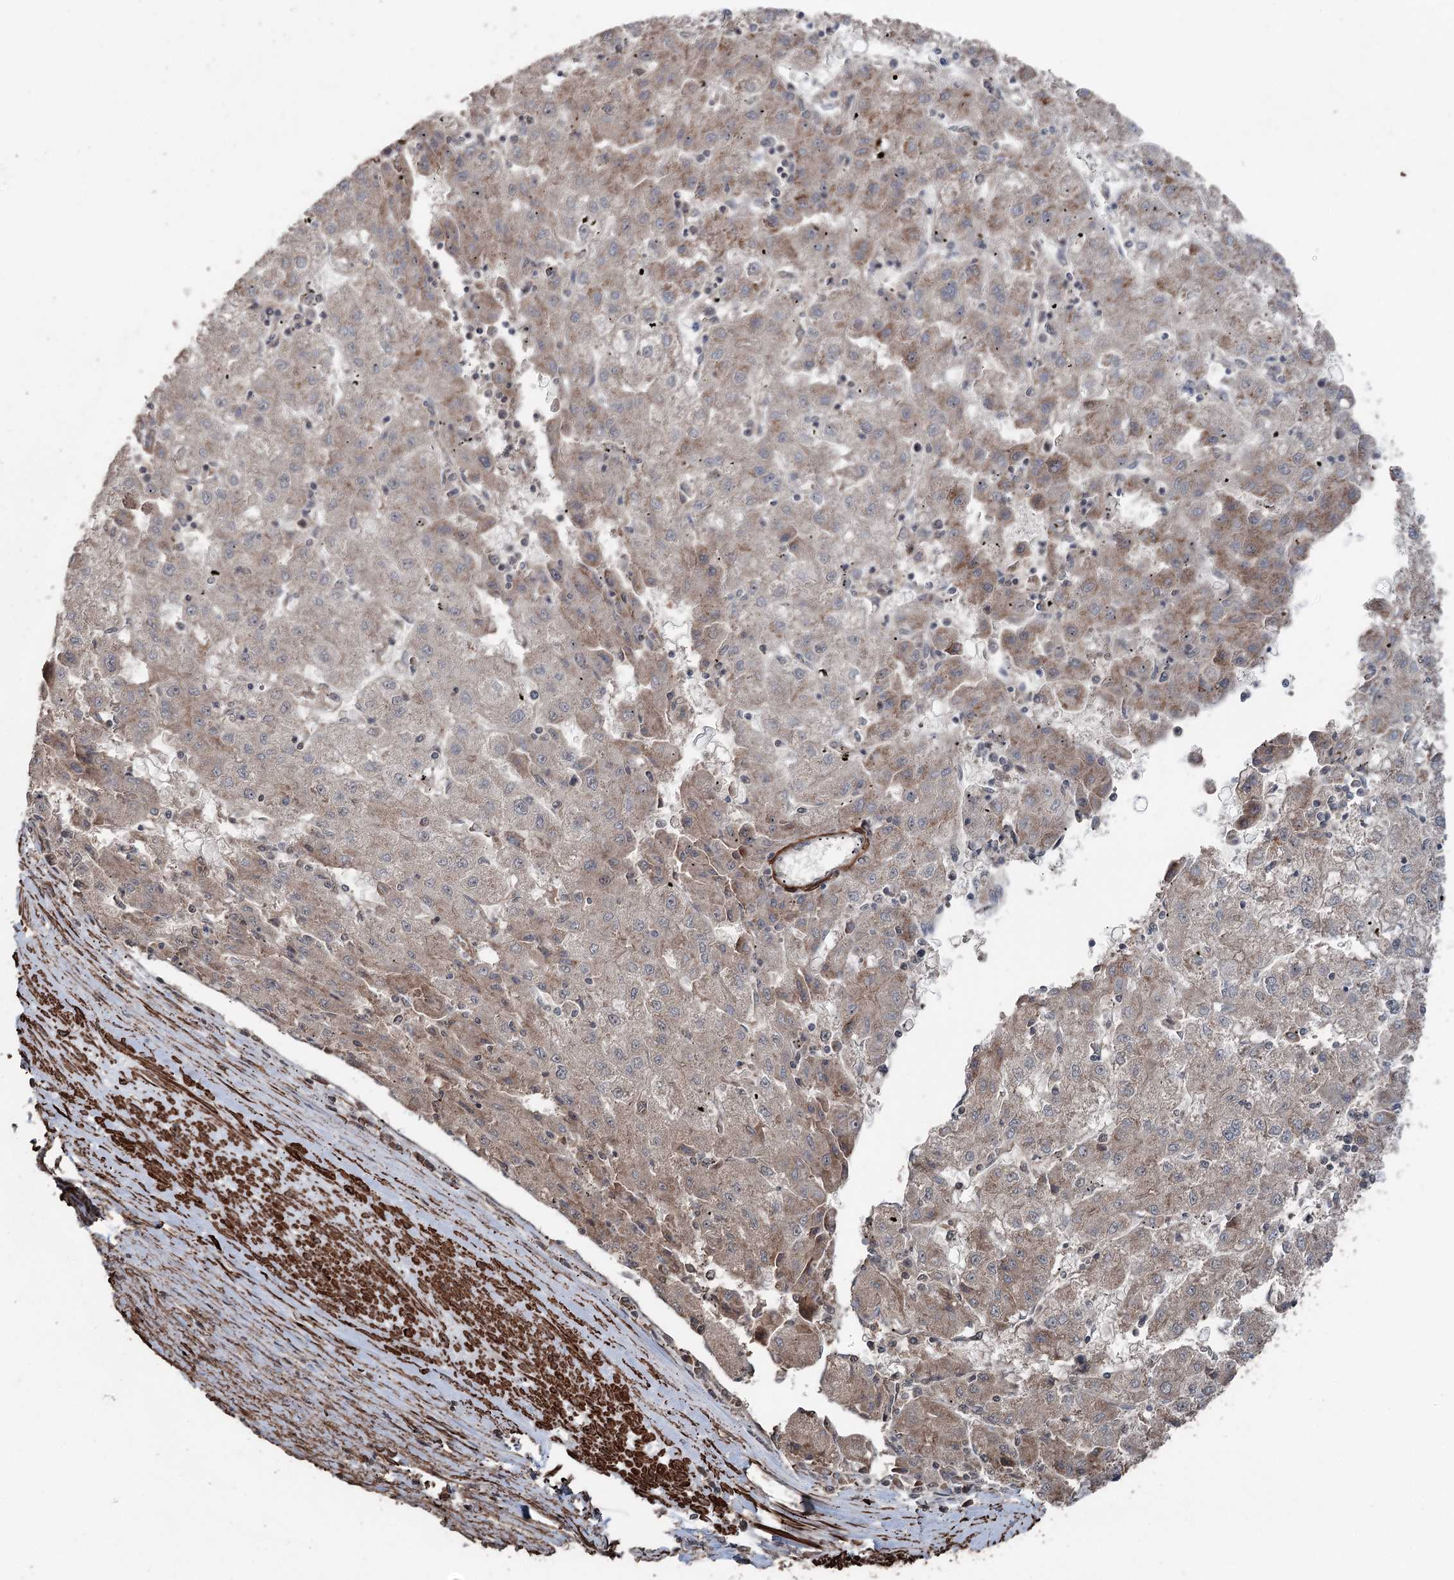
{"staining": {"intensity": "moderate", "quantity": "<25%", "location": "cytoplasmic/membranous"}, "tissue": "liver cancer", "cell_type": "Tumor cells", "image_type": "cancer", "snomed": [{"axis": "morphology", "description": "Carcinoma, Hepatocellular, NOS"}, {"axis": "topography", "description": "Liver"}], "caption": "The histopathology image demonstrates staining of liver hepatocellular carcinoma, revealing moderate cytoplasmic/membranous protein staining (brown color) within tumor cells. (DAB IHC, brown staining for protein, blue staining for nuclei).", "gene": "CCDC82", "patient": {"sex": "male", "age": 72}}